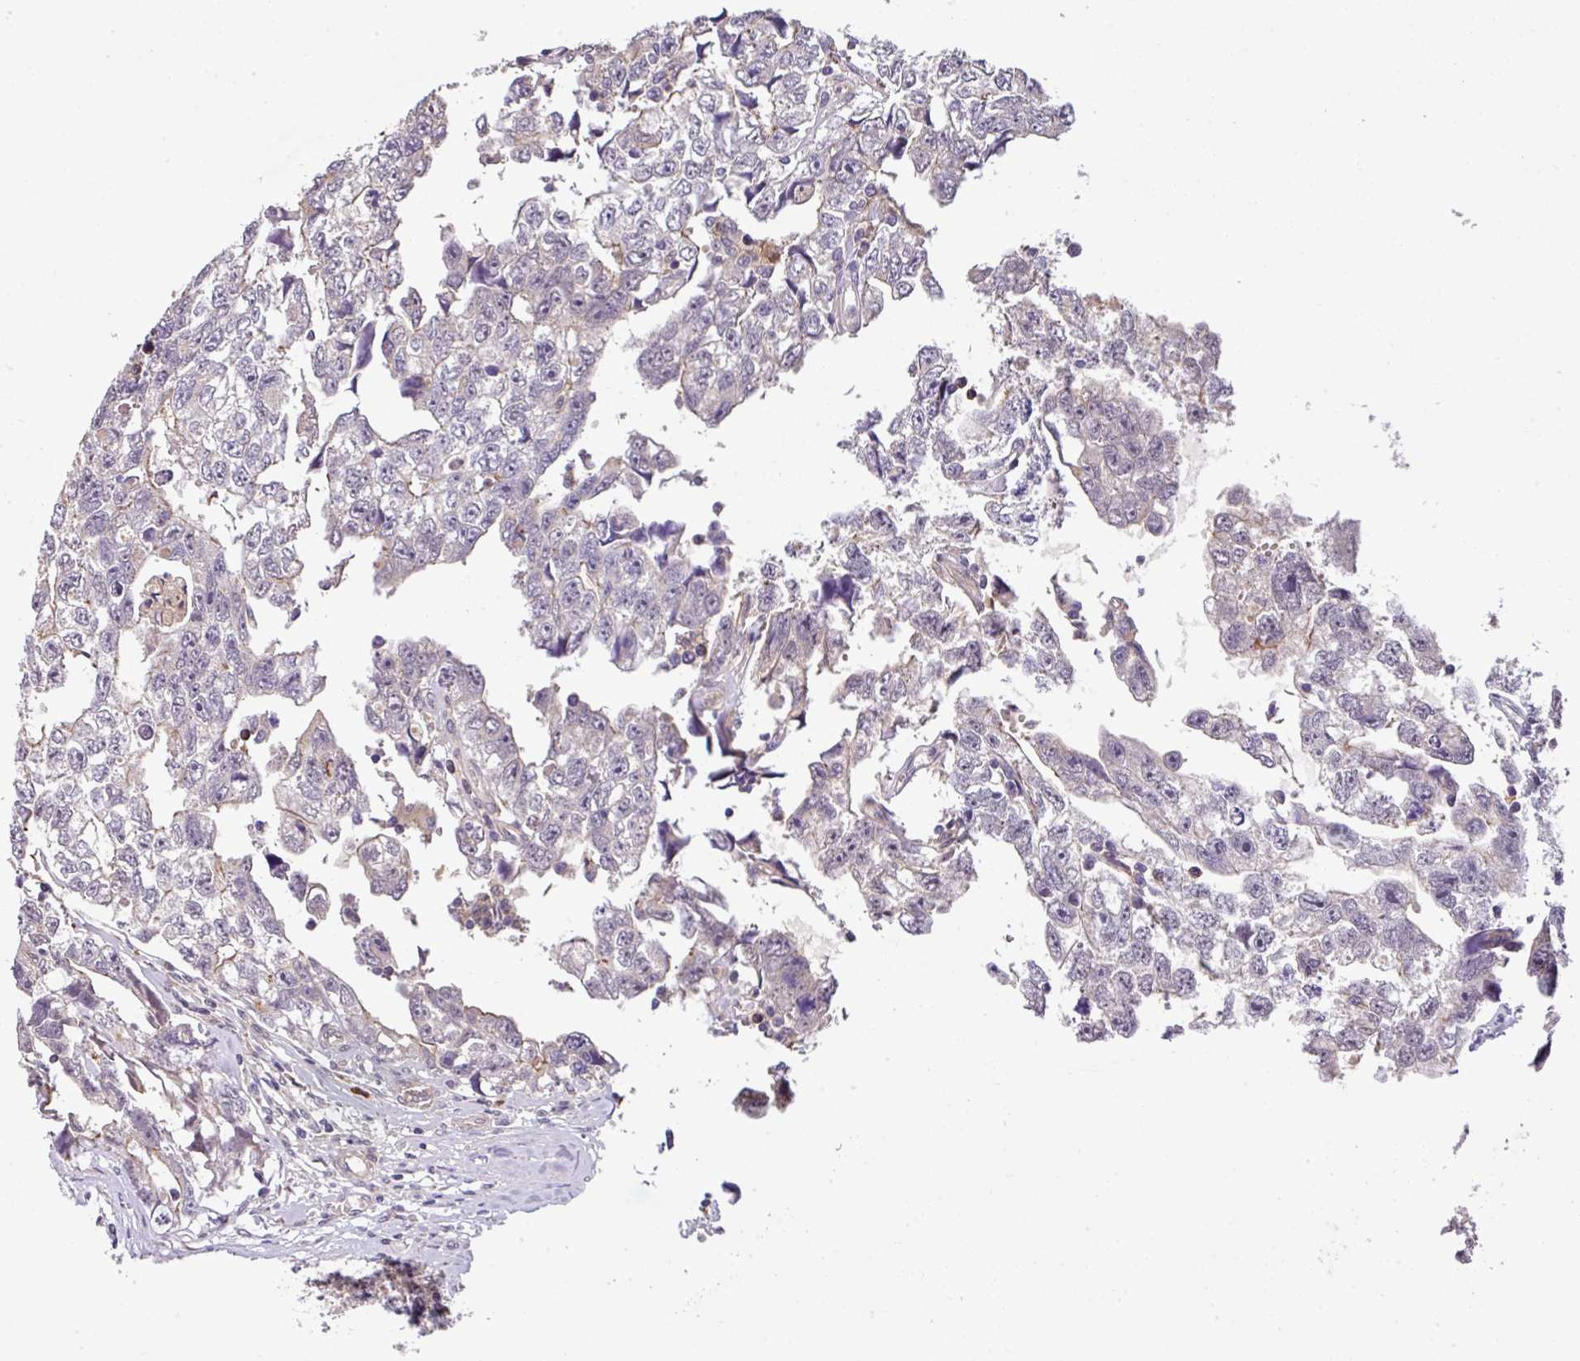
{"staining": {"intensity": "moderate", "quantity": "<25%", "location": "cytoplasmic/membranous"}, "tissue": "testis cancer", "cell_type": "Tumor cells", "image_type": "cancer", "snomed": [{"axis": "morphology", "description": "Carcinoma, Embryonal, NOS"}, {"axis": "topography", "description": "Testis"}], "caption": "Immunohistochemical staining of testis embryonal carcinoma shows moderate cytoplasmic/membranous protein expression in about <25% of tumor cells.", "gene": "CASS4", "patient": {"sex": "male", "age": 22}}